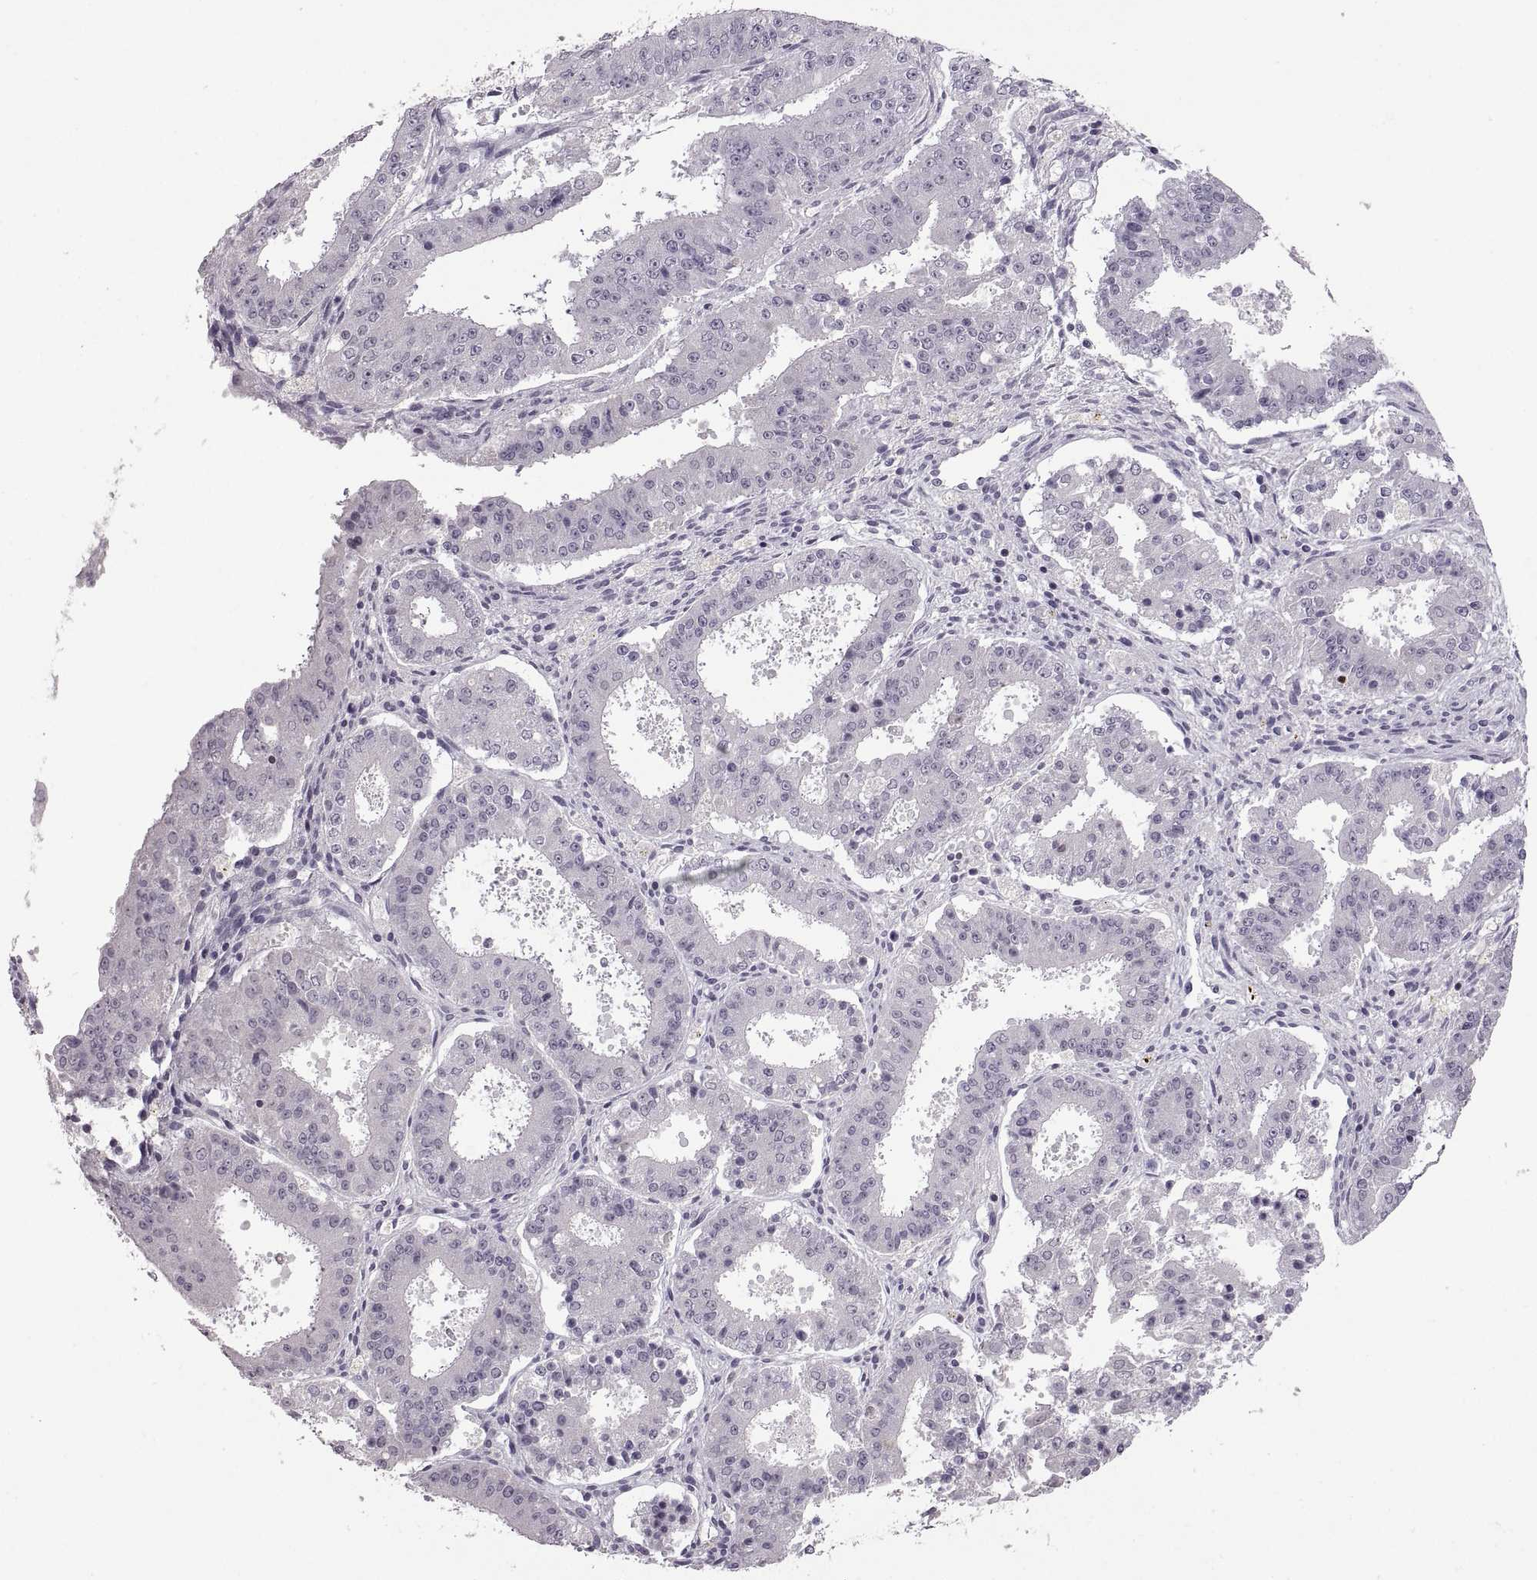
{"staining": {"intensity": "negative", "quantity": "none", "location": "none"}, "tissue": "ovarian cancer", "cell_type": "Tumor cells", "image_type": "cancer", "snomed": [{"axis": "morphology", "description": "Carcinoma, endometroid"}, {"axis": "topography", "description": "Ovary"}], "caption": "This micrograph is of ovarian cancer stained with immunohistochemistry (IHC) to label a protein in brown with the nuclei are counter-stained blue. There is no expression in tumor cells.", "gene": "NEK2", "patient": {"sex": "female", "age": 42}}